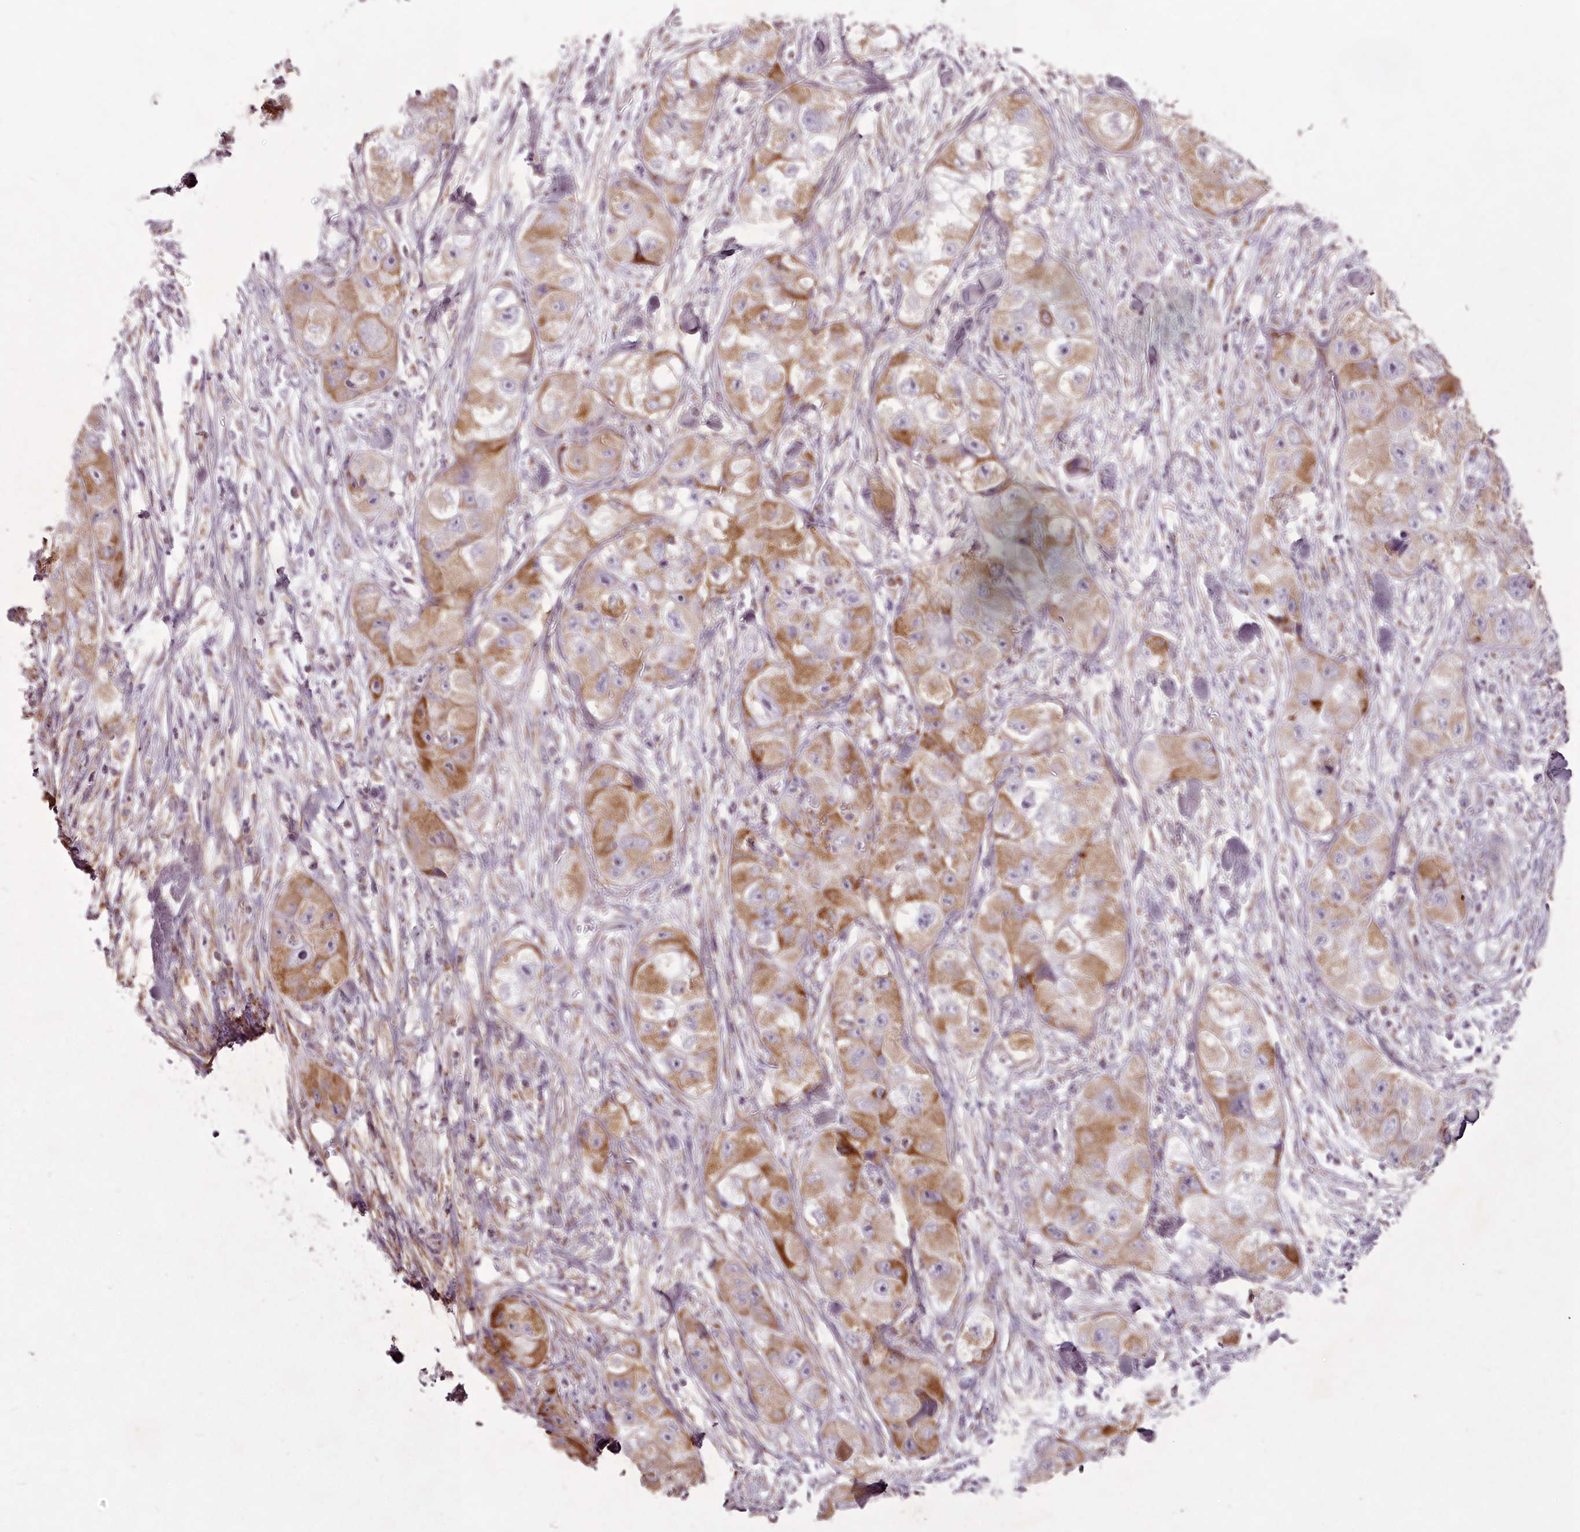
{"staining": {"intensity": "moderate", "quantity": ">75%", "location": "cytoplasmic/membranous"}, "tissue": "skin cancer", "cell_type": "Tumor cells", "image_type": "cancer", "snomed": [{"axis": "morphology", "description": "Squamous cell carcinoma, NOS"}, {"axis": "topography", "description": "Skin"}, {"axis": "topography", "description": "Subcutis"}], "caption": "This is an image of IHC staining of skin cancer (squamous cell carcinoma), which shows moderate staining in the cytoplasmic/membranous of tumor cells.", "gene": "CHCHD2", "patient": {"sex": "male", "age": 73}}